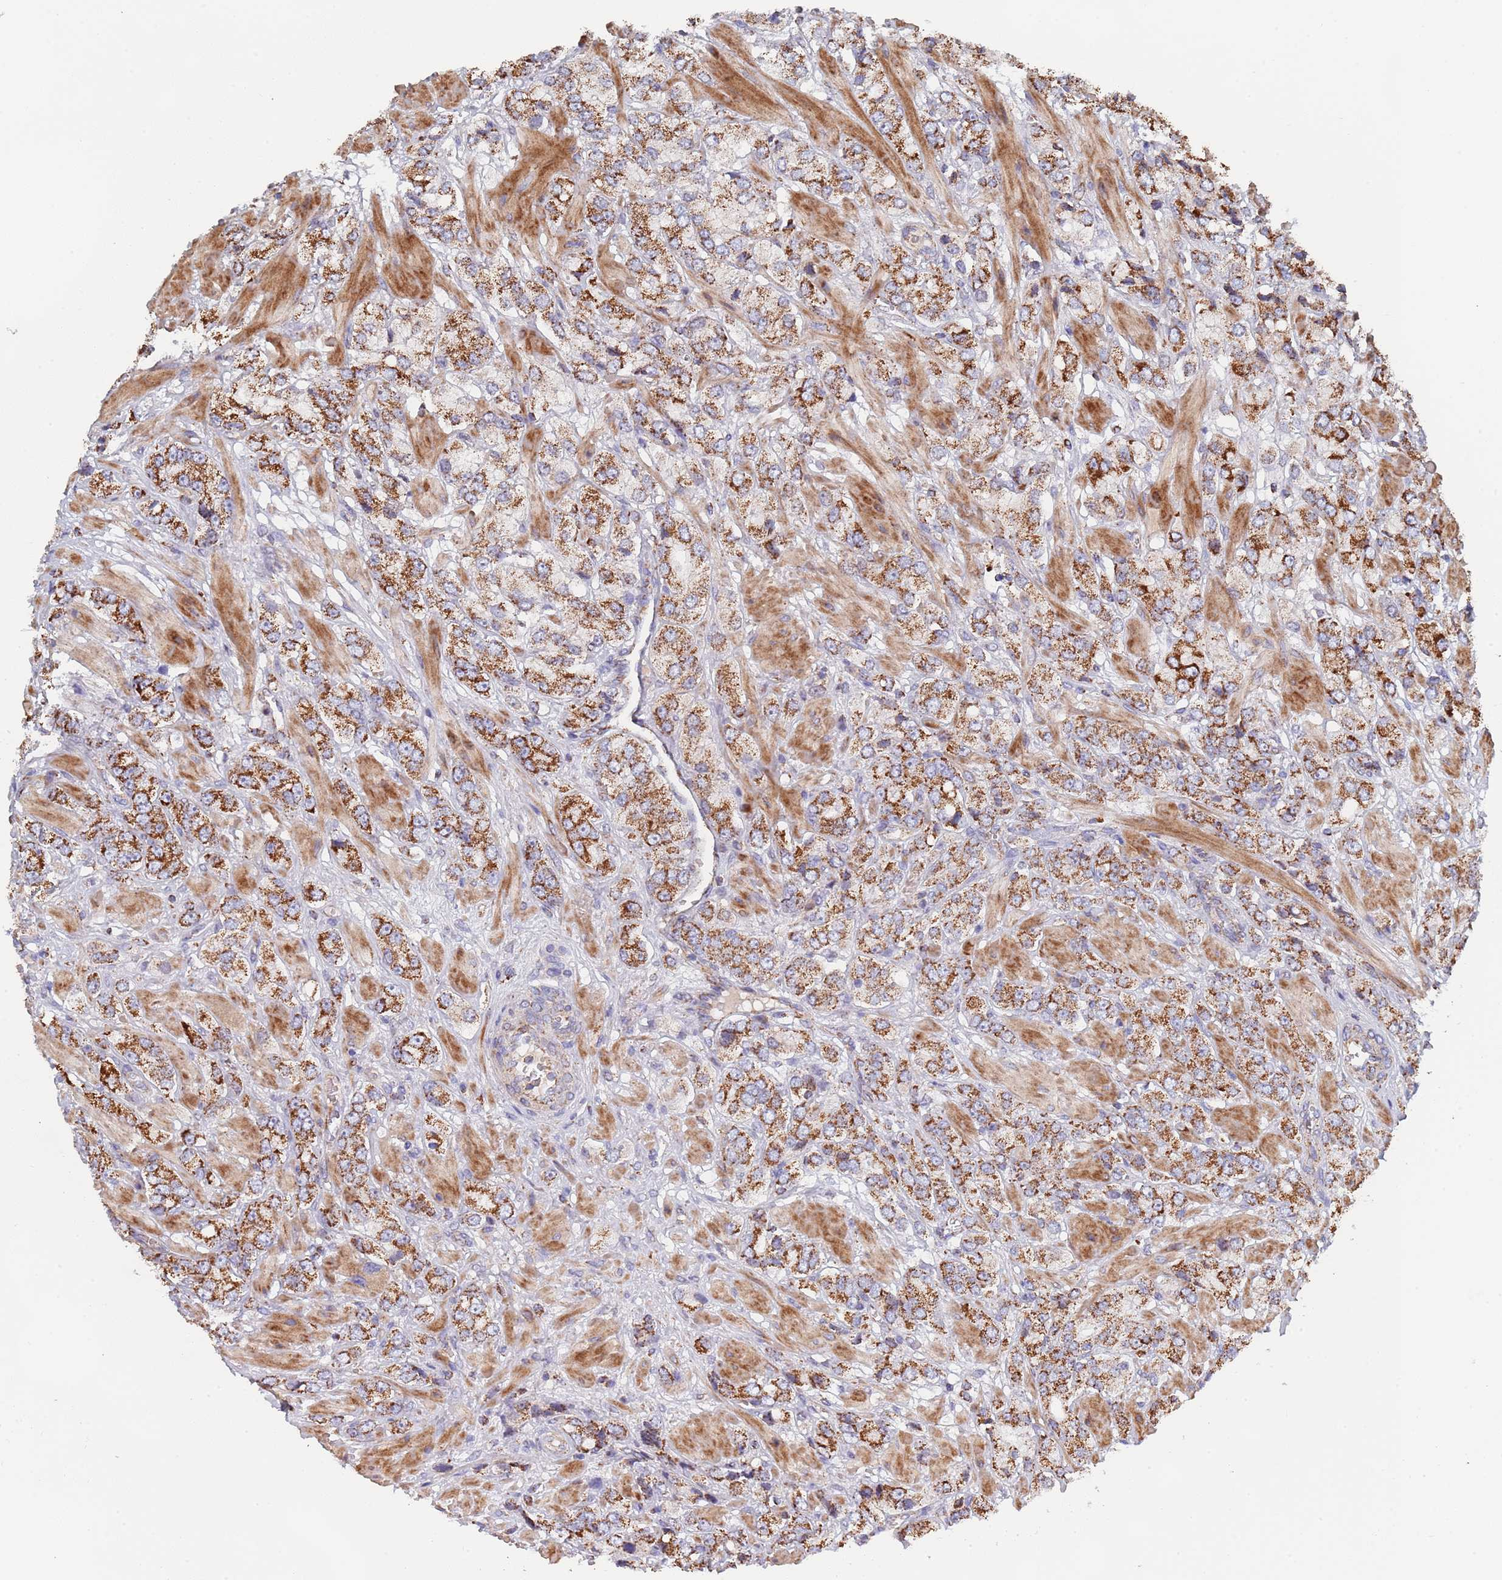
{"staining": {"intensity": "strong", "quantity": ">75%", "location": "cytoplasmic/membranous"}, "tissue": "prostate cancer", "cell_type": "Tumor cells", "image_type": "cancer", "snomed": [{"axis": "morphology", "description": "Adenocarcinoma, High grade"}, {"axis": "topography", "description": "Prostate and seminal vesicle, NOS"}], "caption": "IHC photomicrograph of prostate cancer stained for a protein (brown), which exhibits high levels of strong cytoplasmic/membranous positivity in about >75% of tumor cells.", "gene": "PGP", "patient": {"sex": "male", "age": 64}}